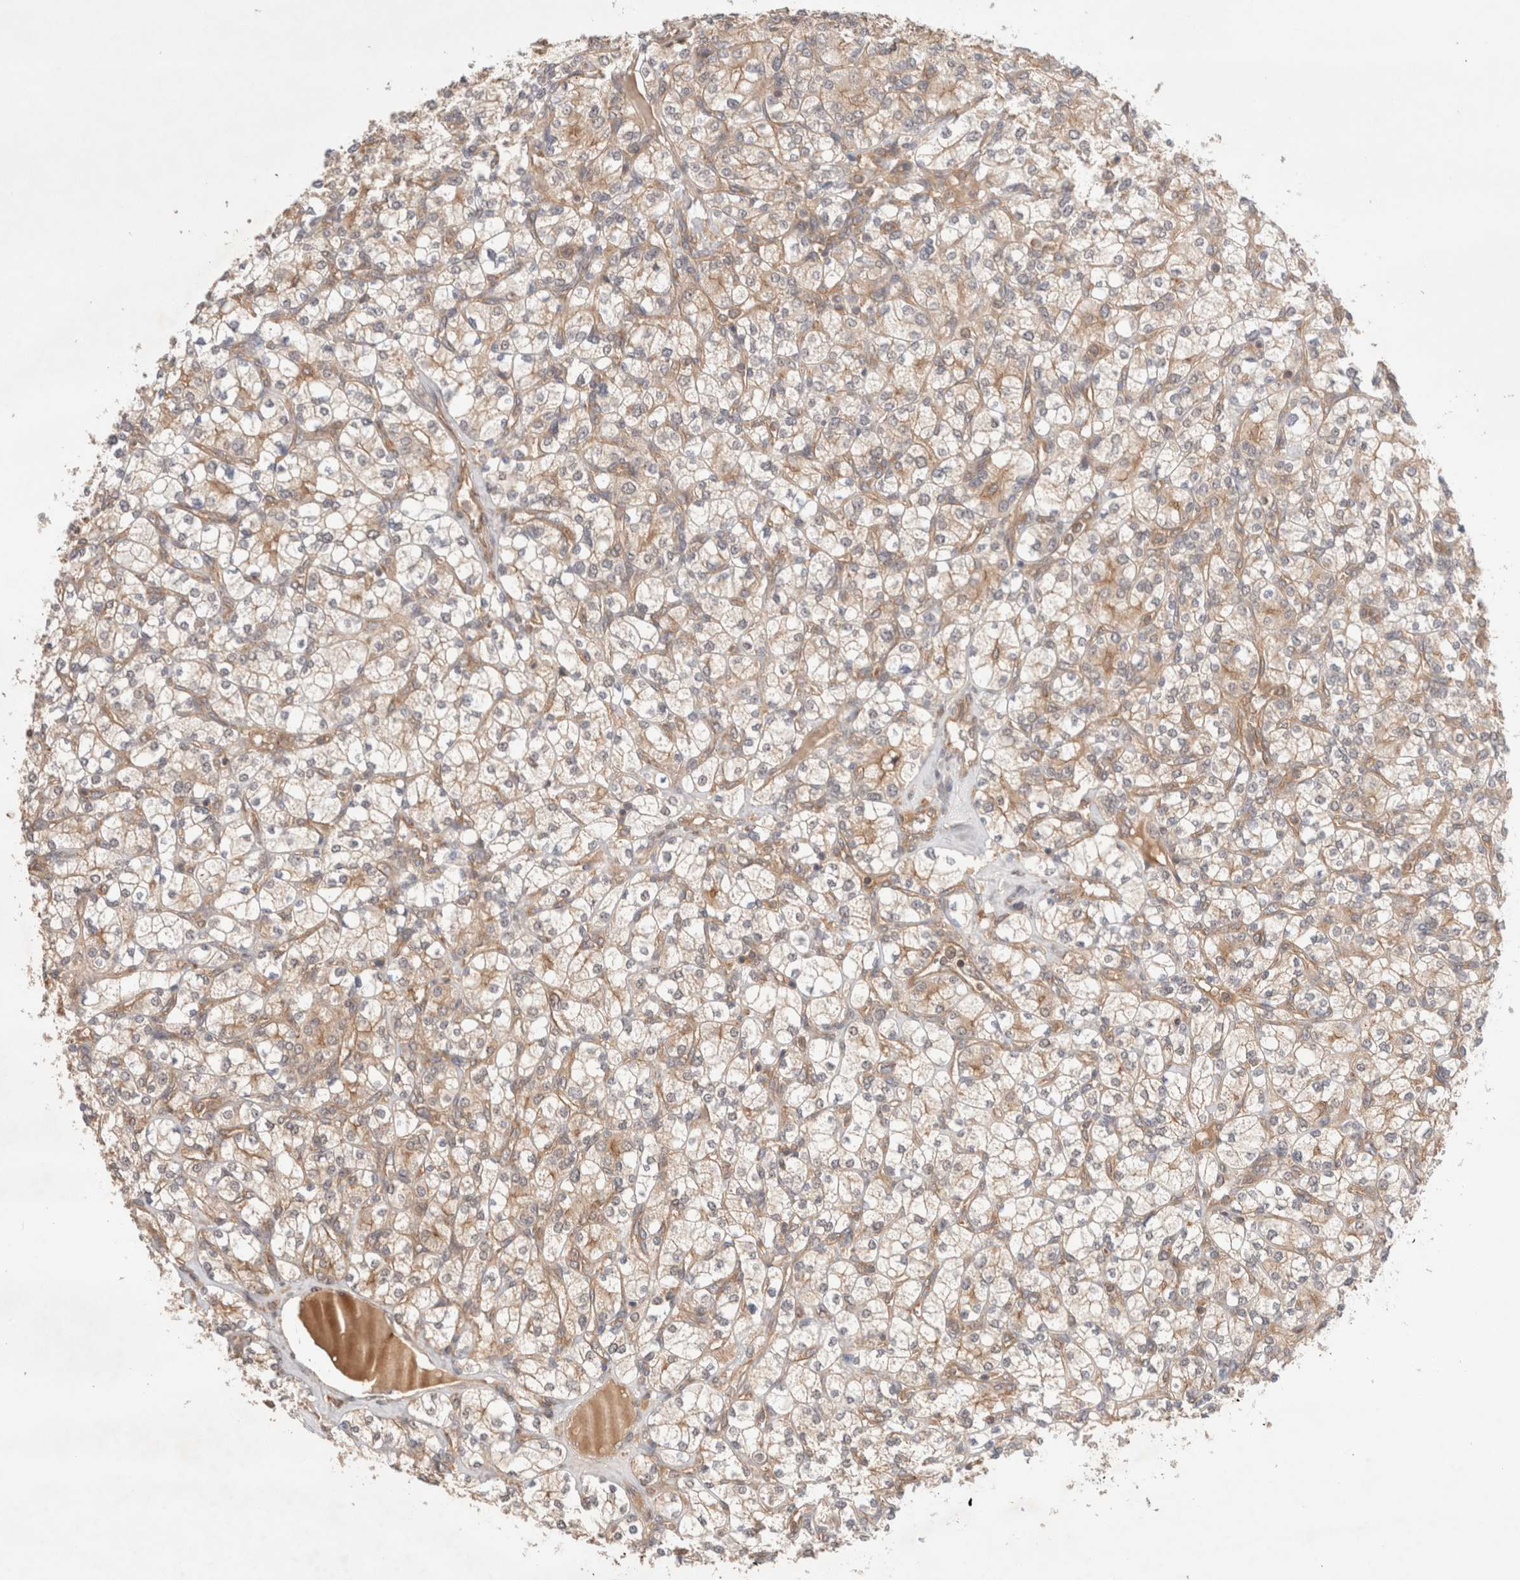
{"staining": {"intensity": "weak", "quantity": "25%-75%", "location": "cytoplasmic/membranous"}, "tissue": "renal cancer", "cell_type": "Tumor cells", "image_type": "cancer", "snomed": [{"axis": "morphology", "description": "Adenocarcinoma, NOS"}, {"axis": "topography", "description": "Kidney"}], "caption": "Renal cancer (adenocarcinoma) stained with a protein marker demonstrates weak staining in tumor cells.", "gene": "SIKE1", "patient": {"sex": "male", "age": 77}}